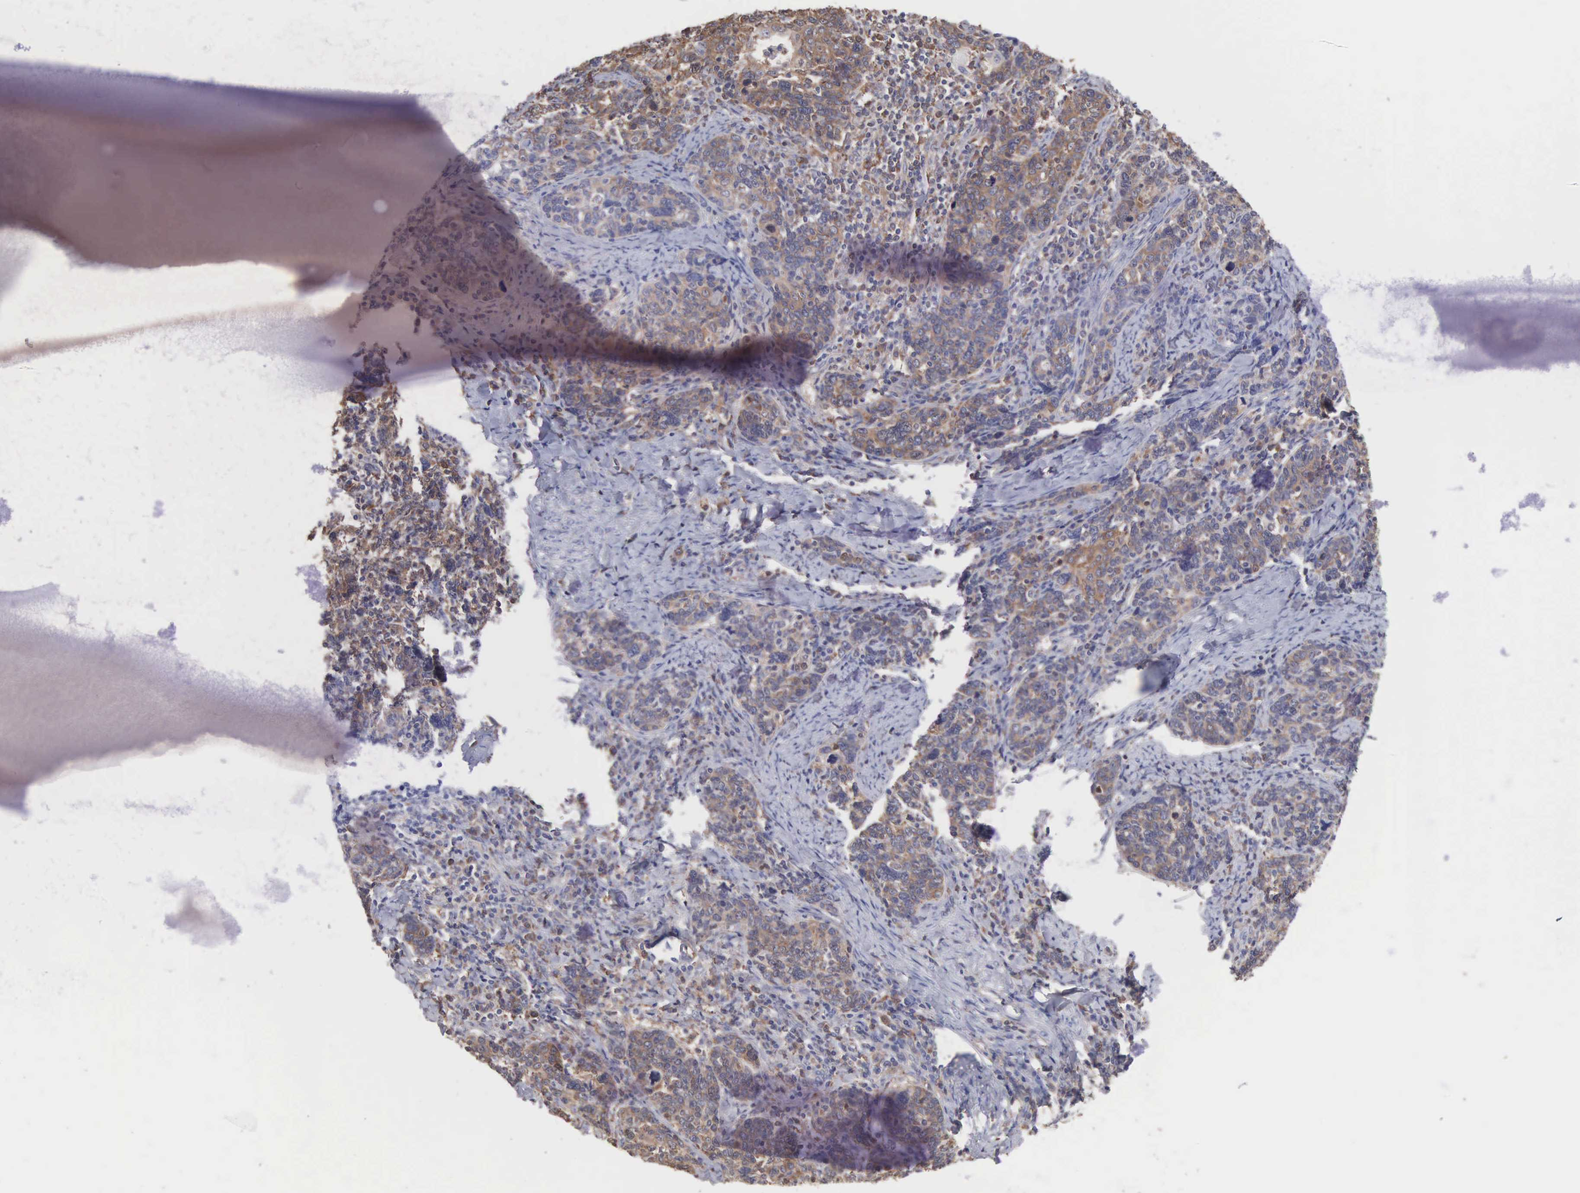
{"staining": {"intensity": "weak", "quantity": "25%-75%", "location": "cytoplasmic/membranous"}, "tissue": "cervical cancer", "cell_type": "Tumor cells", "image_type": "cancer", "snomed": [{"axis": "morphology", "description": "Squamous cell carcinoma, NOS"}, {"axis": "topography", "description": "Cervix"}], "caption": "High-magnification brightfield microscopy of squamous cell carcinoma (cervical) stained with DAB (3,3'-diaminobenzidine) (brown) and counterstained with hematoxylin (blue). tumor cells exhibit weak cytoplasmic/membranous staining is seen in approximately25%-75% of cells. (Stains: DAB in brown, nuclei in blue, Microscopy: brightfield microscopy at high magnification).", "gene": "MTHFD1", "patient": {"sex": "female", "age": 41}}